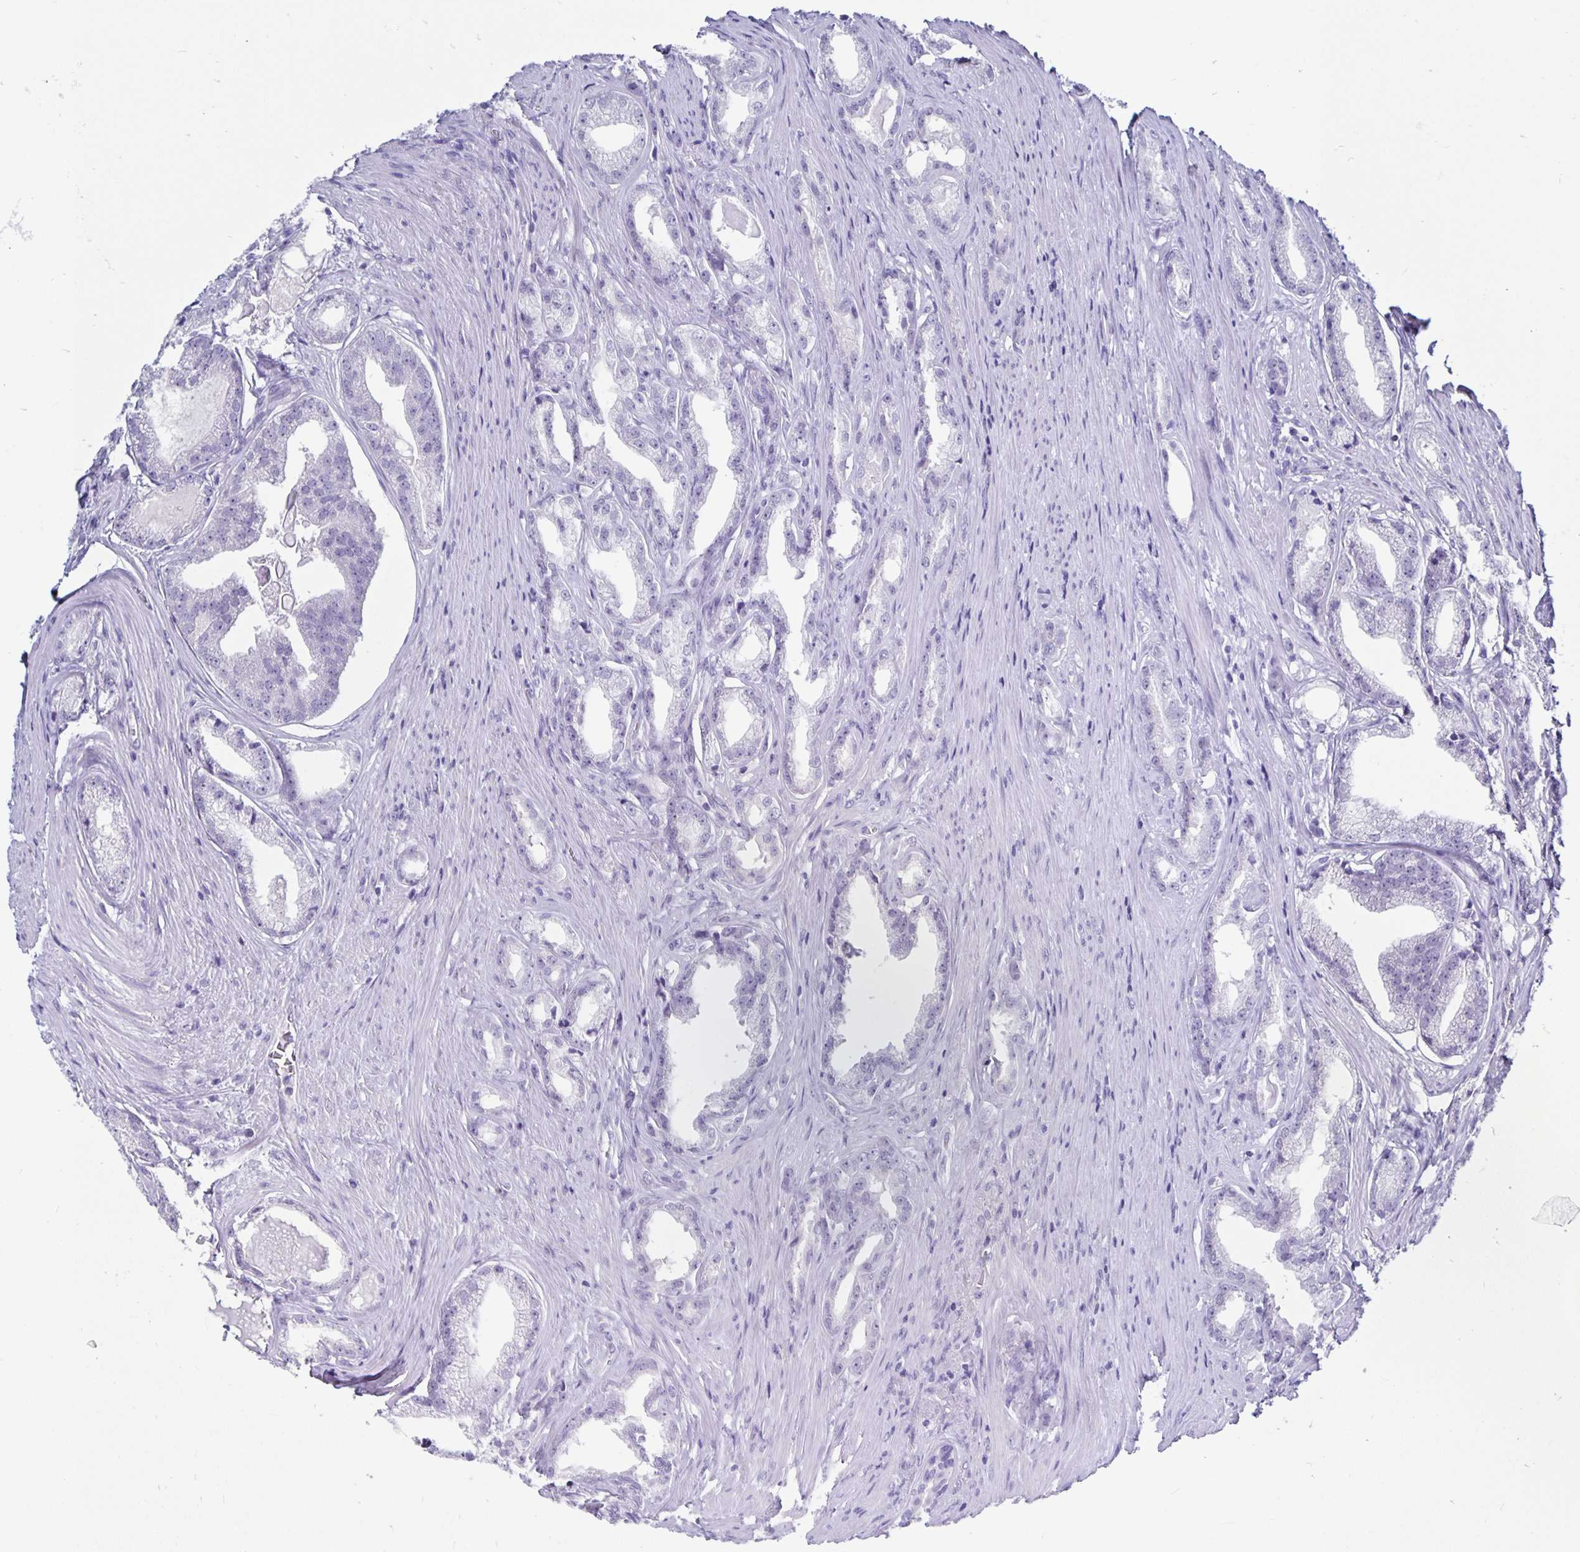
{"staining": {"intensity": "negative", "quantity": "none", "location": "none"}, "tissue": "prostate cancer", "cell_type": "Tumor cells", "image_type": "cancer", "snomed": [{"axis": "morphology", "description": "Adenocarcinoma, Low grade"}, {"axis": "topography", "description": "Prostate"}], "caption": "IHC of prostate cancer displays no staining in tumor cells.", "gene": "ODF3B", "patient": {"sex": "male", "age": 65}}